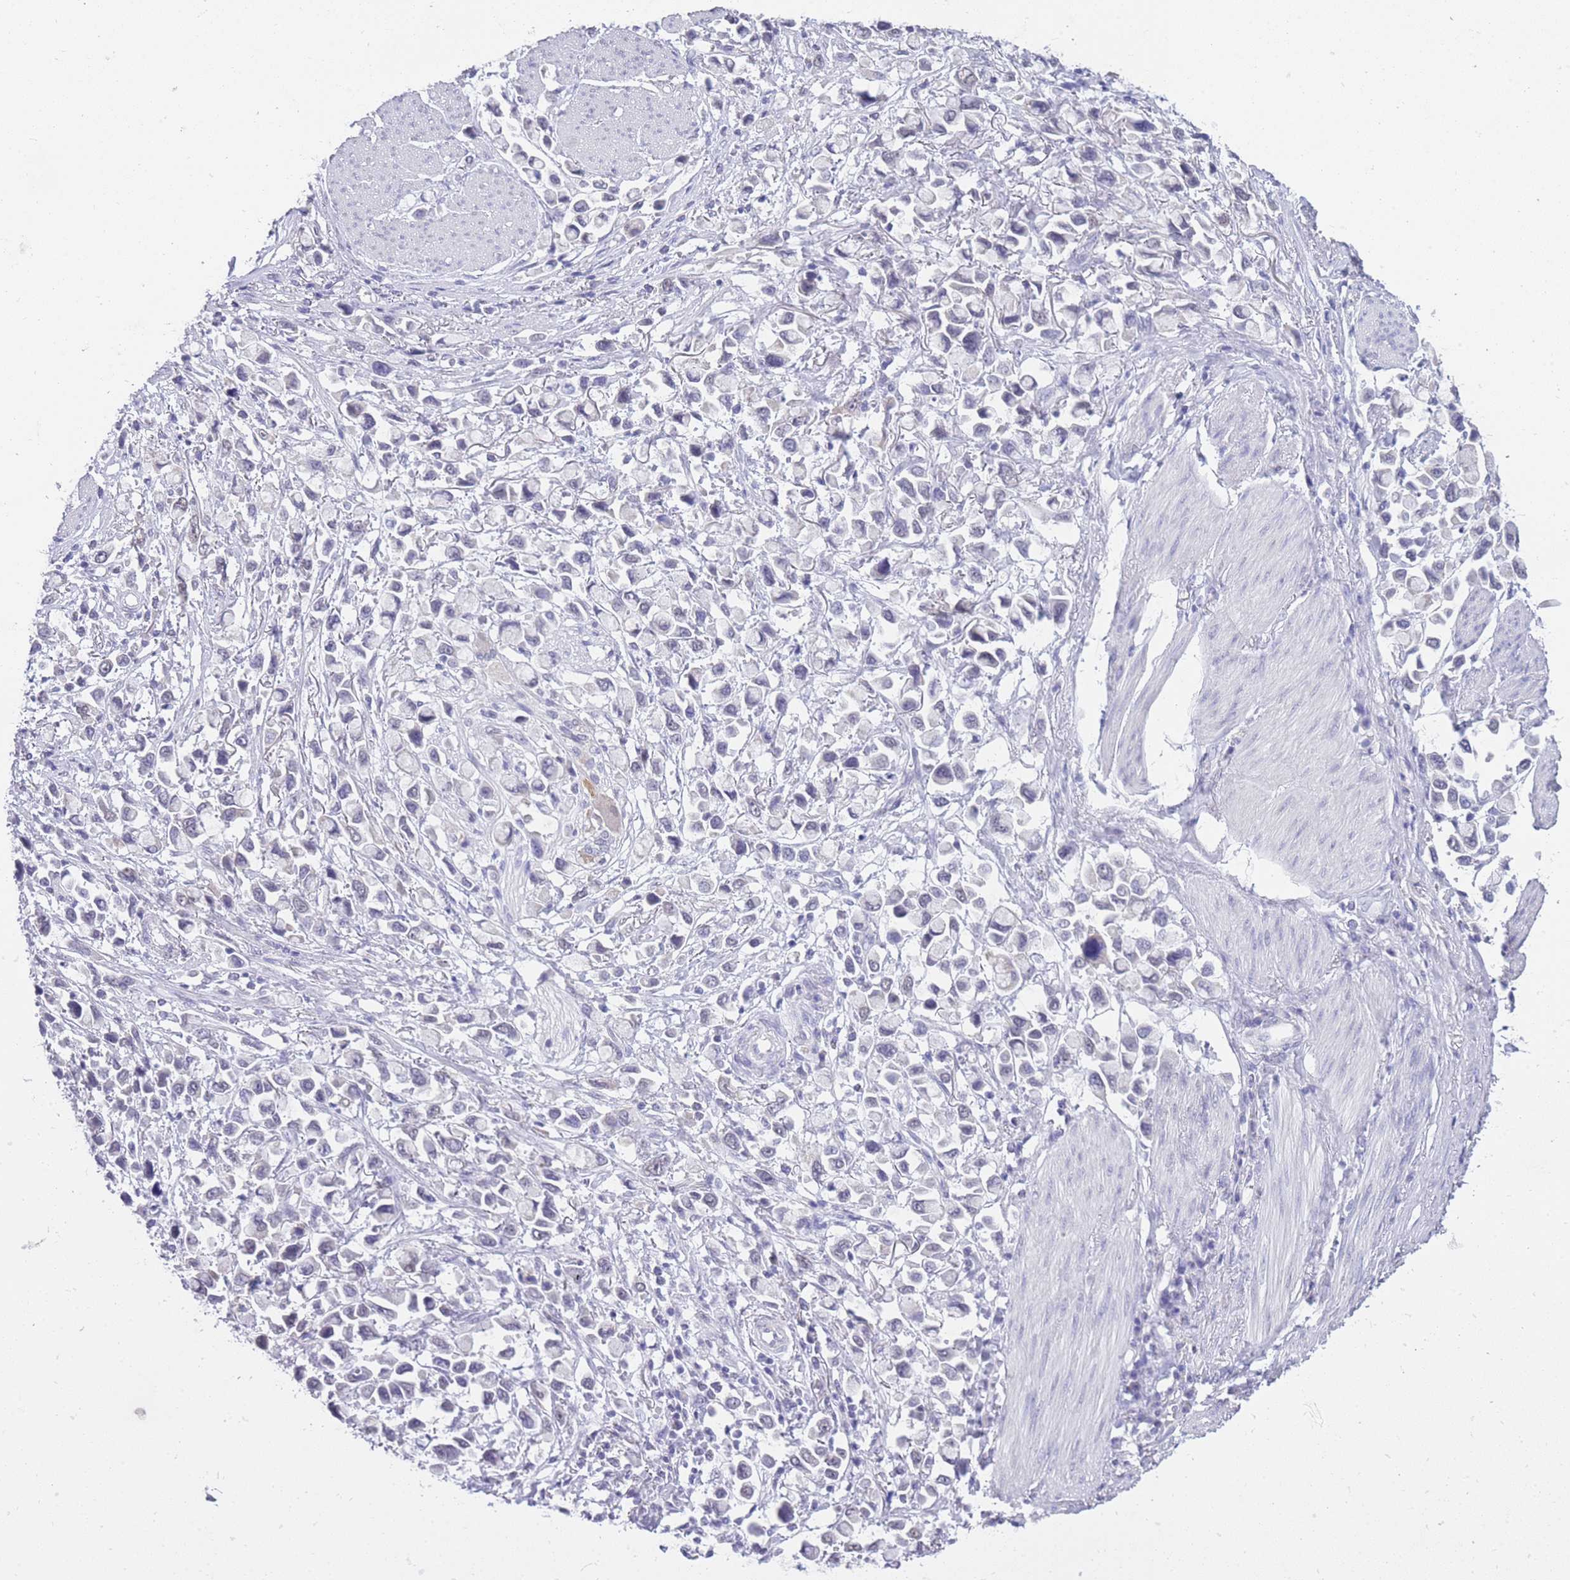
{"staining": {"intensity": "negative", "quantity": "none", "location": "none"}, "tissue": "stomach cancer", "cell_type": "Tumor cells", "image_type": "cancer", "snomed": [{"axis": "morphology", "description": "Adenocarcinoma, NOS"}, {"axis": "topography", "description": "Stomach"}], "caption": "Immunohistochemistry of stomach adenocarcinoma reveals no positivity in tumor cells.", "gene": "FRAT2", "patient": {"sex": "female", "age": 81}}